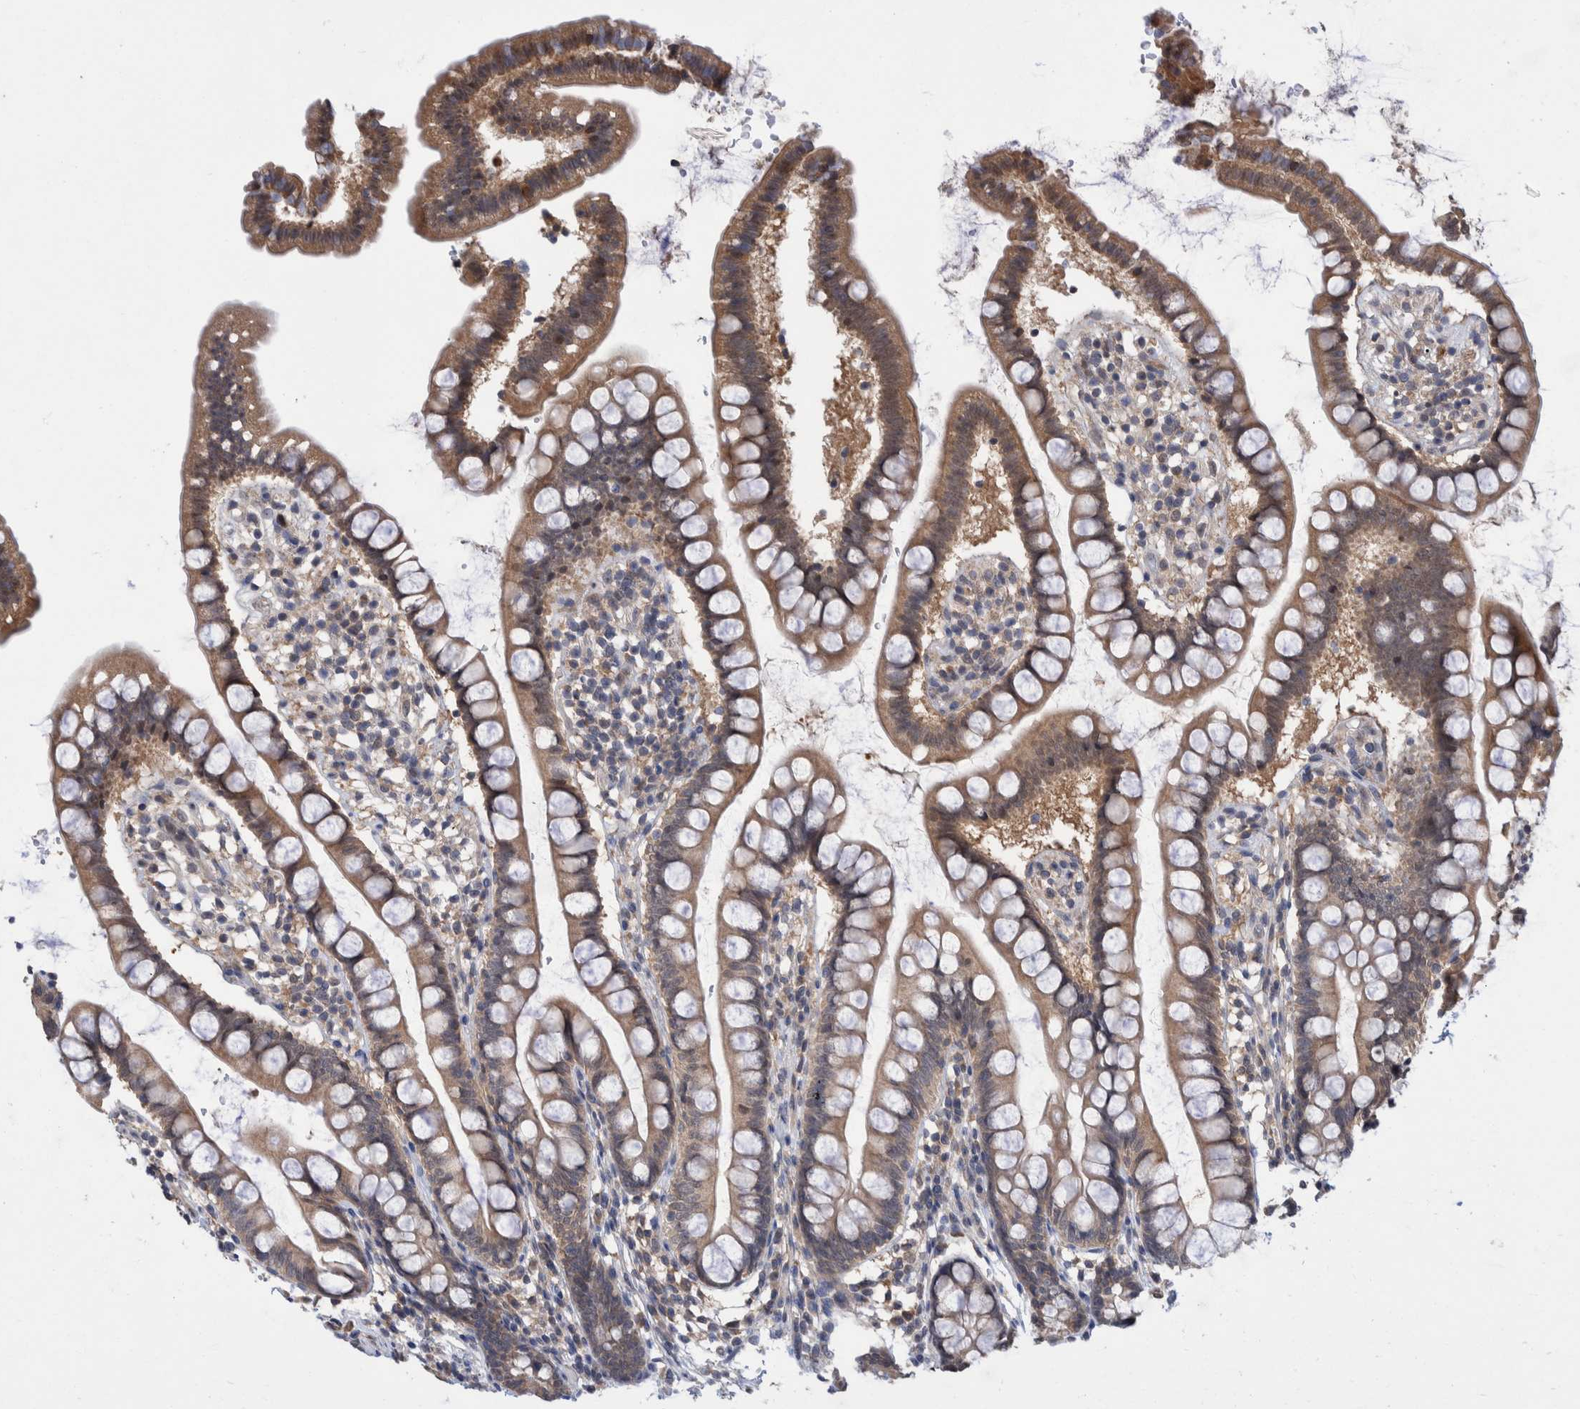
{"staining": {"intensity": "moderate", "quantity": "<25%", "location": "cytoplasmic/membranous"}, "tissue": "small intestine", "cell_type": "Glandular cells", "image_type": "normal", "snomed": [{"axis": "morphology", "description": "Normal tissue, NOS"}, {"axis": "topography", "description": "Small intestine"}], "caption": "Immunohistochemical staining of normal small intestine shows <25% levels of moderate cytoplasmic/membranous protein expression in about <25% of glandular cells. (Stains: DAB in brown, nuclei in blue, Microscopy: brightfield microscopy at high magnification).", "gene": "PLPBP", "patient": {"sex": "female", "age": 84}}